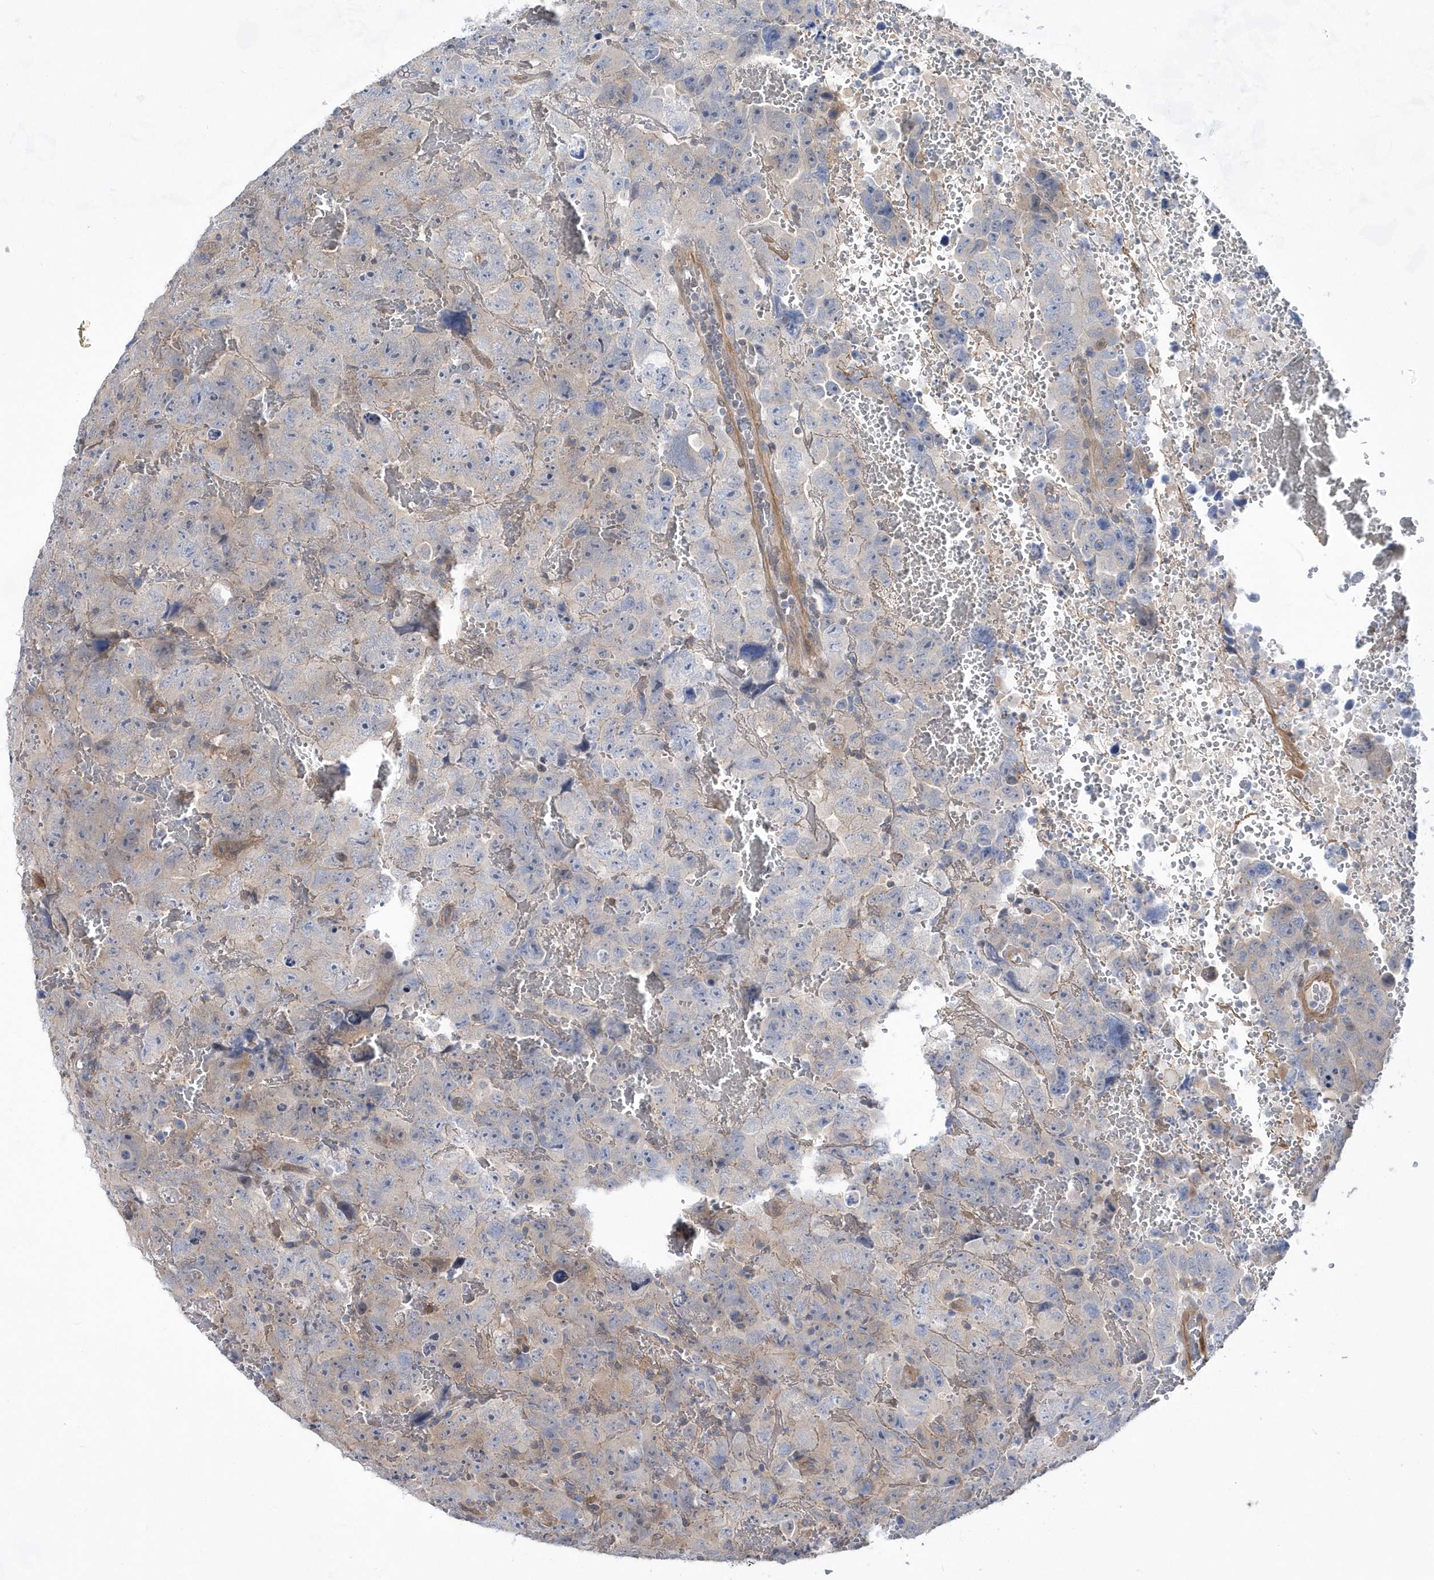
{"staining": {"intensity": "negative", "quantity": "none", "location": "none"}, "tissue": "testis cancer", "cell_type": "Tumor cells", "image_type": "cancer", "snomed": [{"axis": "morphology", "description": "Carcinoma, Embryonal, NOS"}, {"axis": "topography", "description": "Testis"}], "caption": "IHC of testis embryonal carcinoma demonstrates no staining in tumor cells. Brightfield microscopy of immunohistochemistry stained with DAB (brown) and hematoxylin (blue), captured at high magnification.", "gene": "BDH2", "patient": {"sex": "male", "age": 45}}